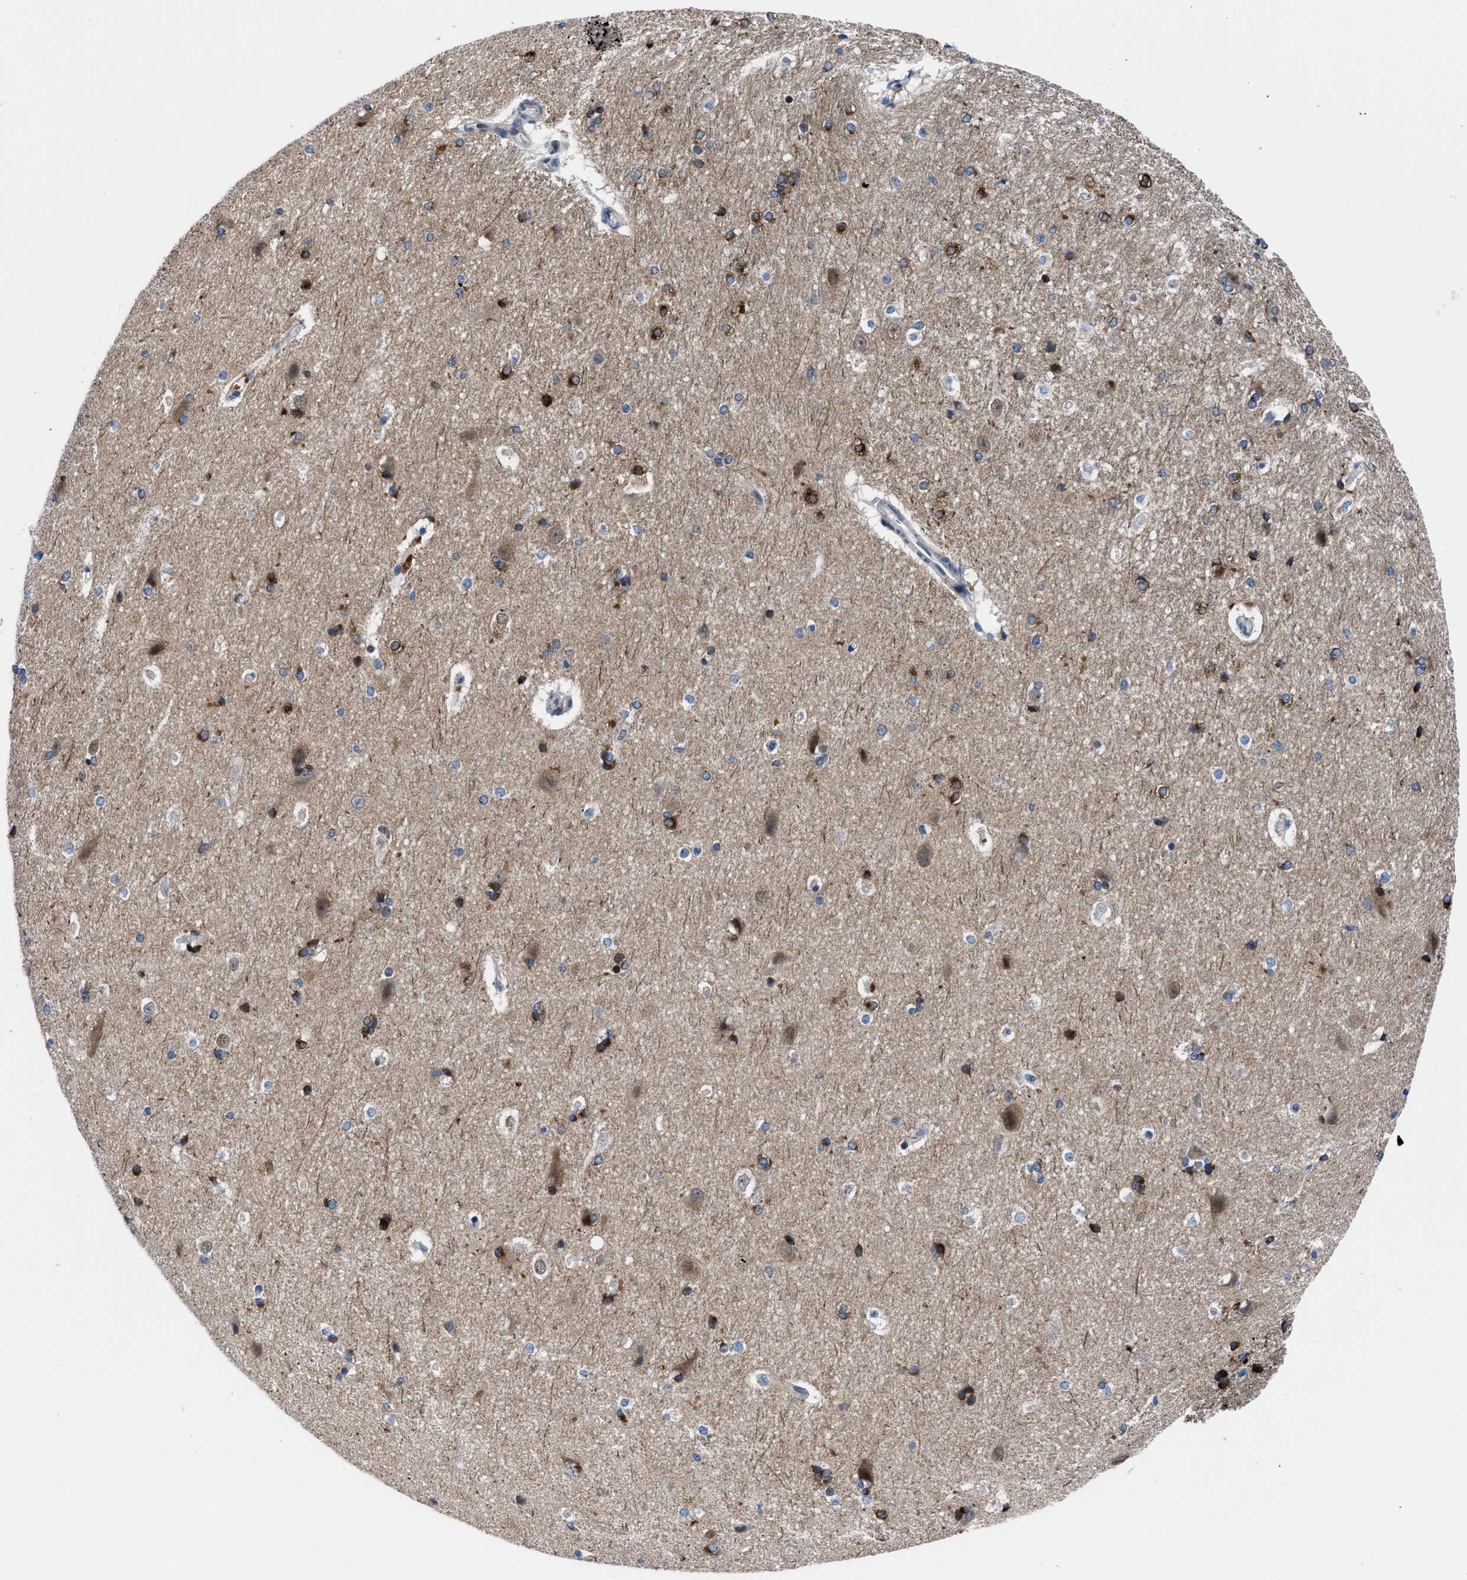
{"staining": {"intensity": "strong", "quantity": "<25%", "location": "cytoplasmic/membranous"}, "tissue": "hippocampus", "cell_type": "Glial cells", "image_type": "normal", "snomed": [{"axis": "morphology", "description": "Normal tissue, NOS"}, {"axis": "topography", "description": "Hippocampus"}], "caption": "Hippocampus stained with immunohistochemistry (IHC) displays strong cytoplasmic/membranous staining in about <25% of glial cells.", "gene": "UAP1", "patient": {"sex": "female", "age": 19}}